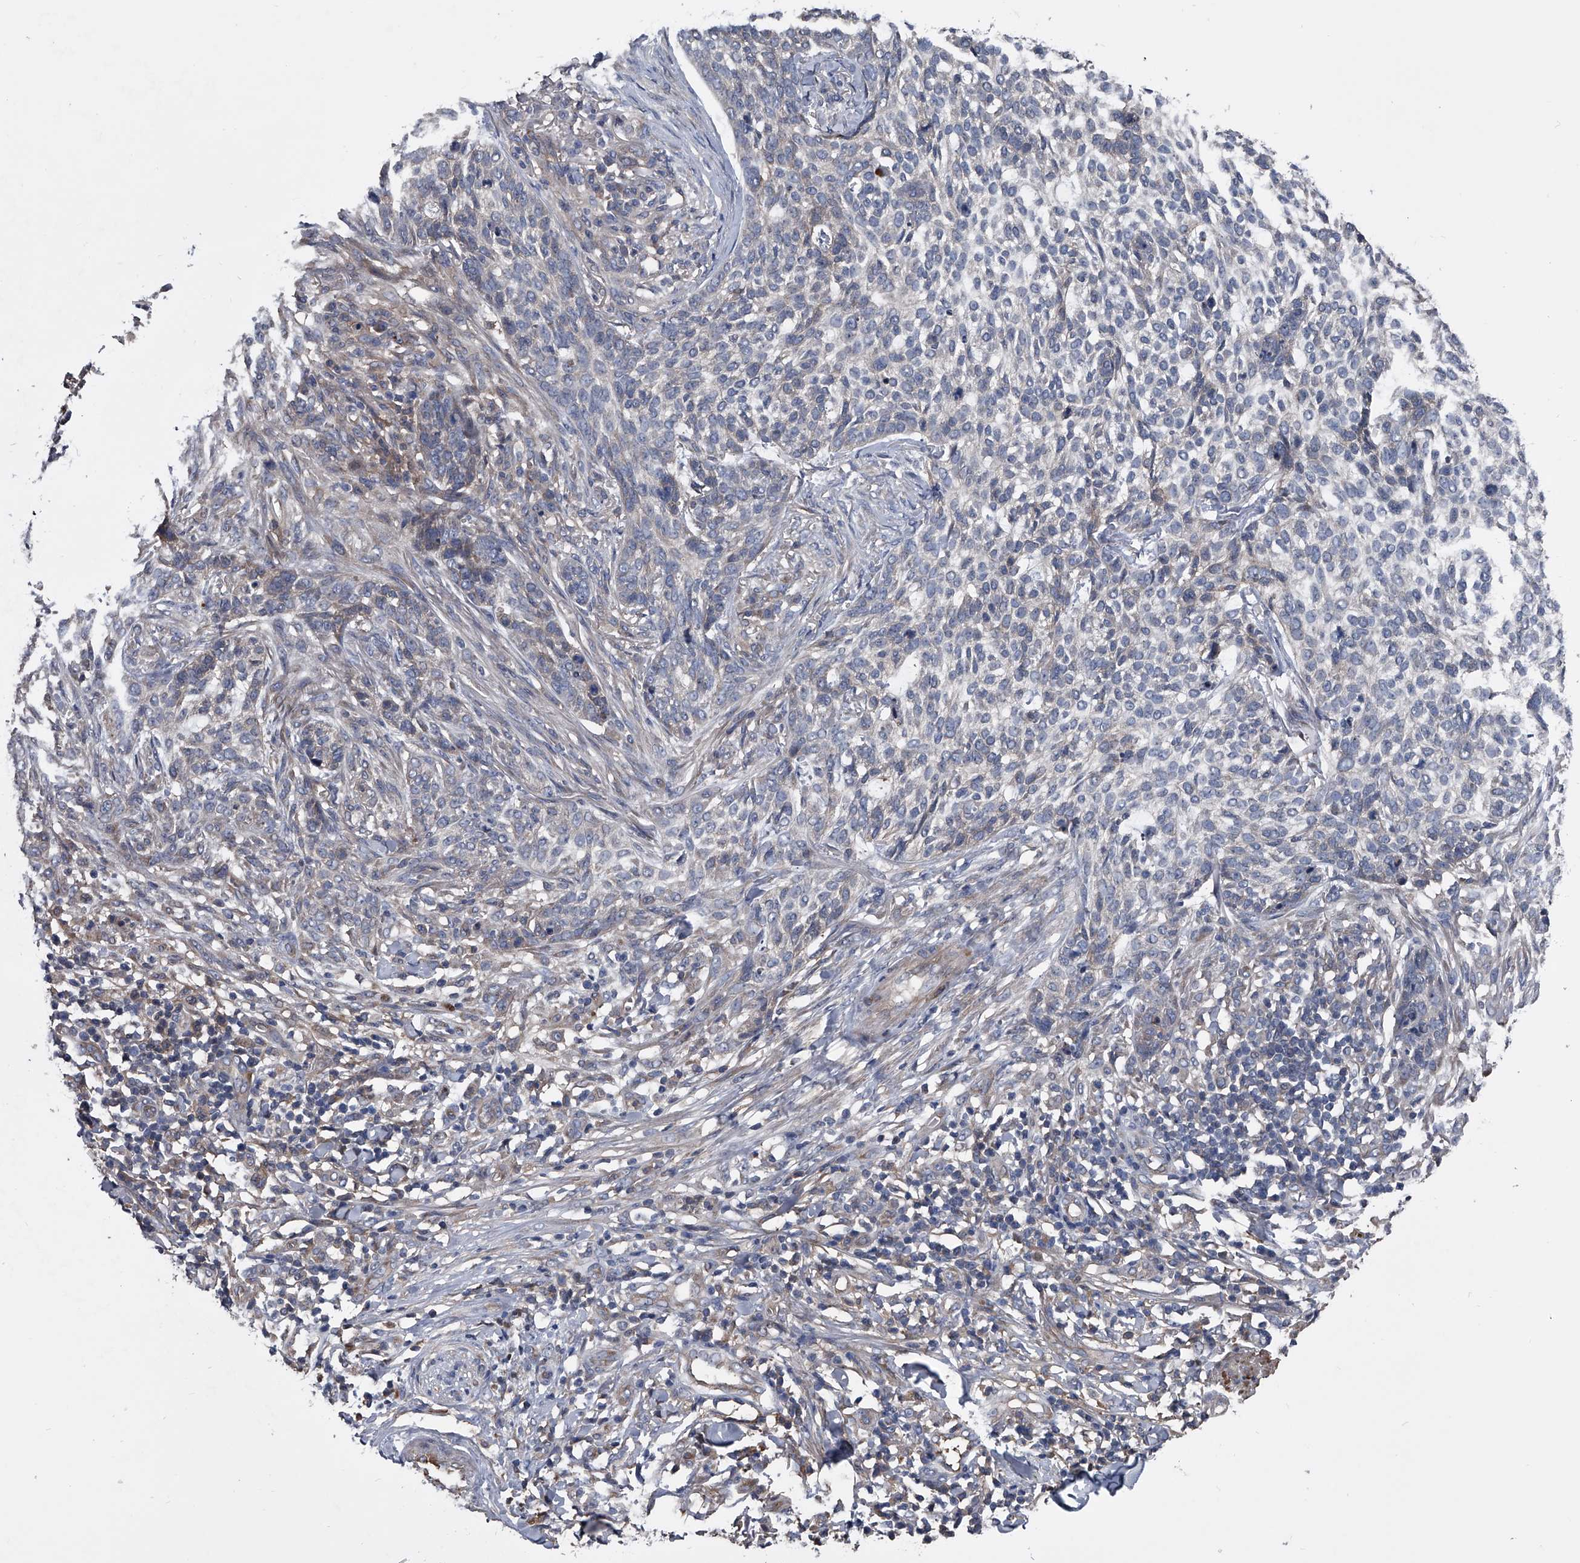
{"staining": {"intensity": "negative", "quantity": "none", "location": "none"}, "tissue": "skin cancer", "cell_type": "Tumor cells", "image_type": "cancer", "snomed": [{"axis": "morphology", "description": "Basal cell carcinoma"}, {"axis": "topography", "description": "Skin"}], "caption": "Immunohistochemical staining of human skin cancer reveals no significant expression in tumor cells. (DAB immunohistochemistry visualized using brightfield microscopy, high magnification).", "gene": "KIF13A", "patient": {"sex": "female", "age": 64}}